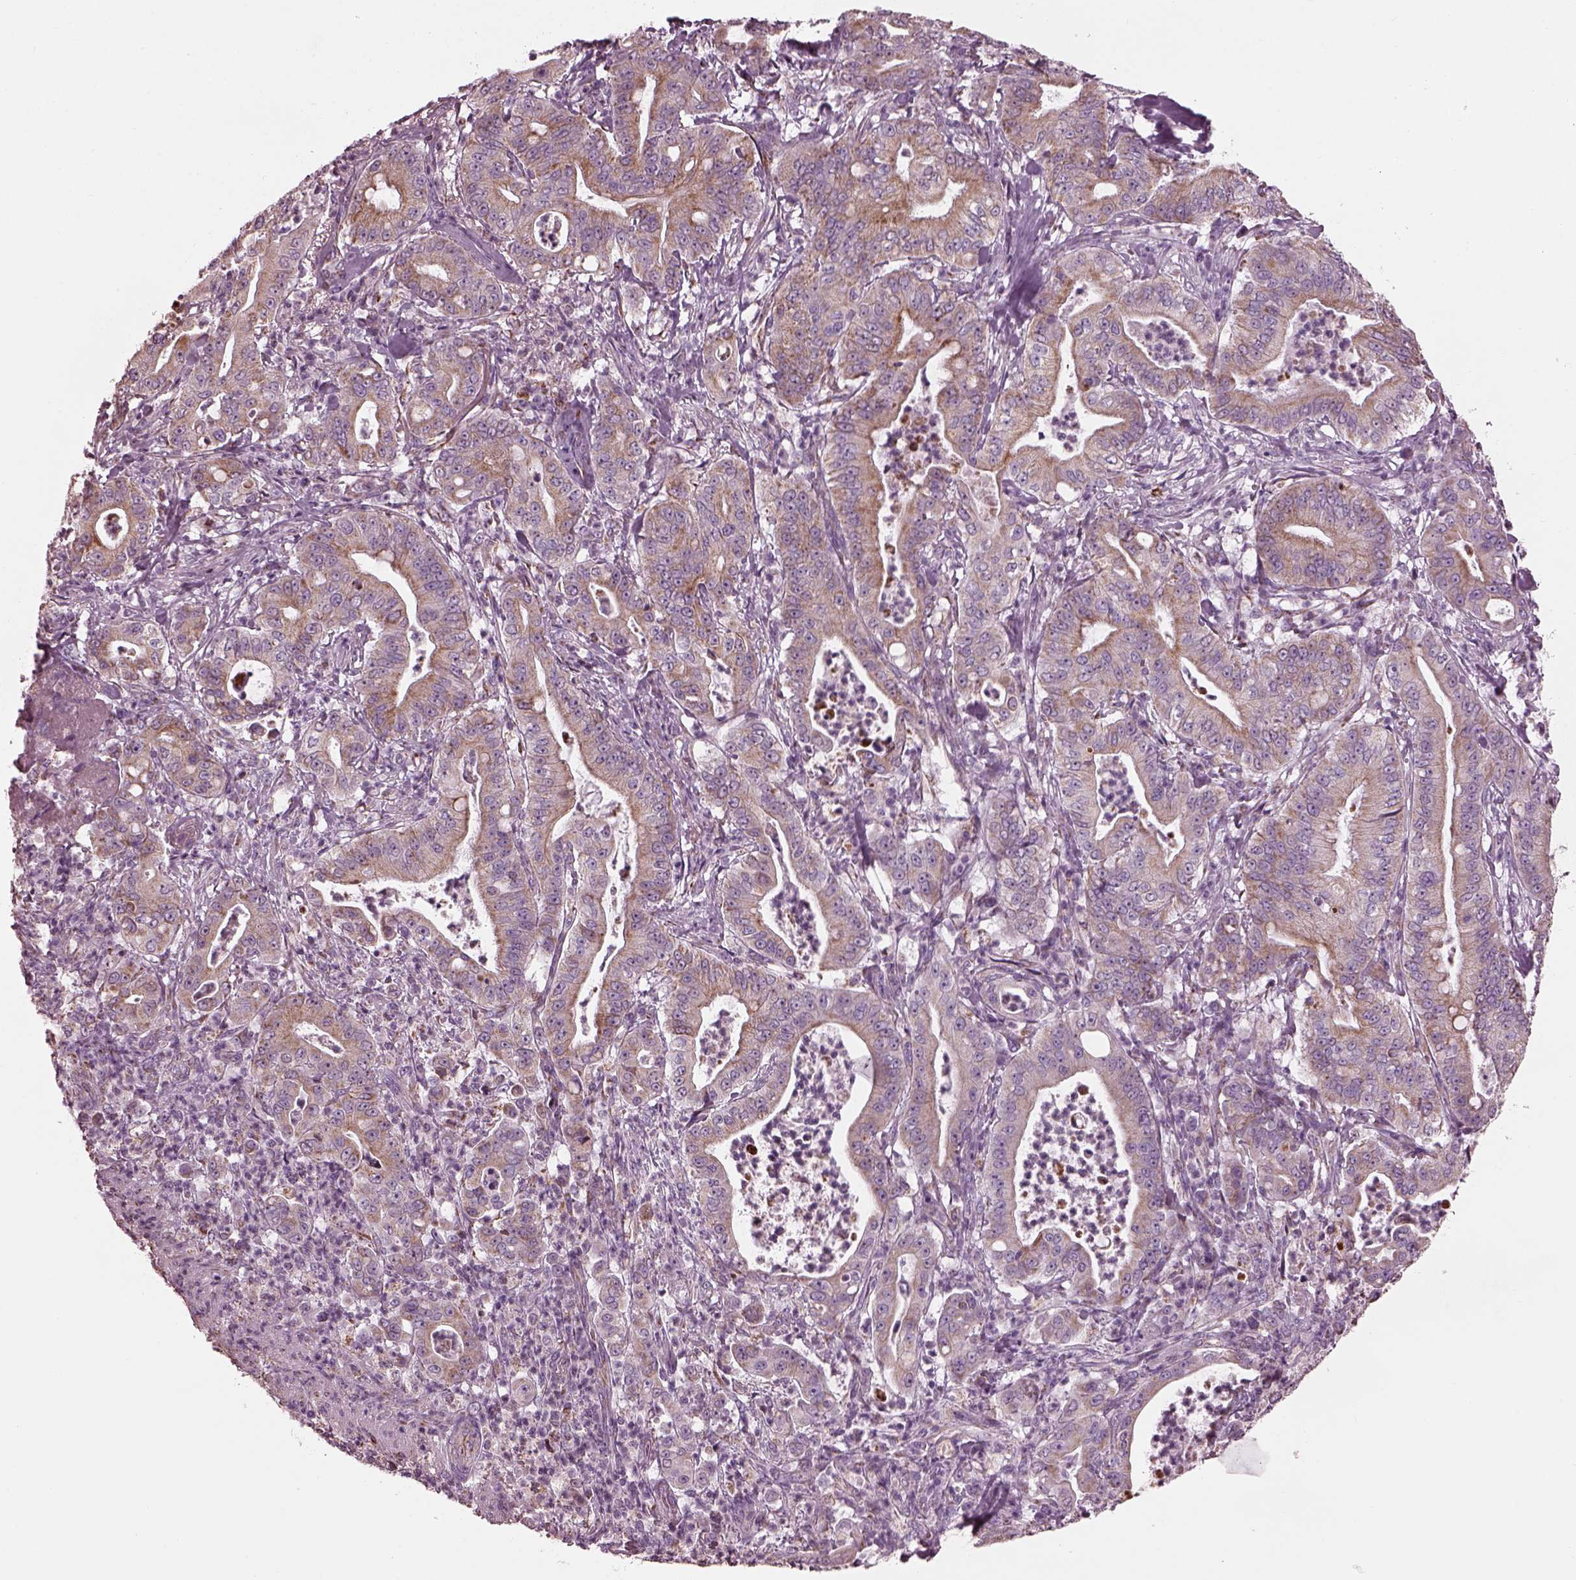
{"staining": {"intensity": "moderate", "quantity": ">75%", "location": "cytoplasmic/membranous"}, "tissue": "pancreatic cancer", "cell_type": "Tumor cells", "image_type": "cancer", "snomed": [{"axis": "morphology", "description": "Adenocarcinoma, NOS"}, {"axis": "topography", "description": "Pancreas"}], "caption": "Human pancreatic cancer stained with a protein marker shows moderate staining in tumor cells.", "gene": "ATP5MF", "patient": {"sex": "male", "age": 71}}